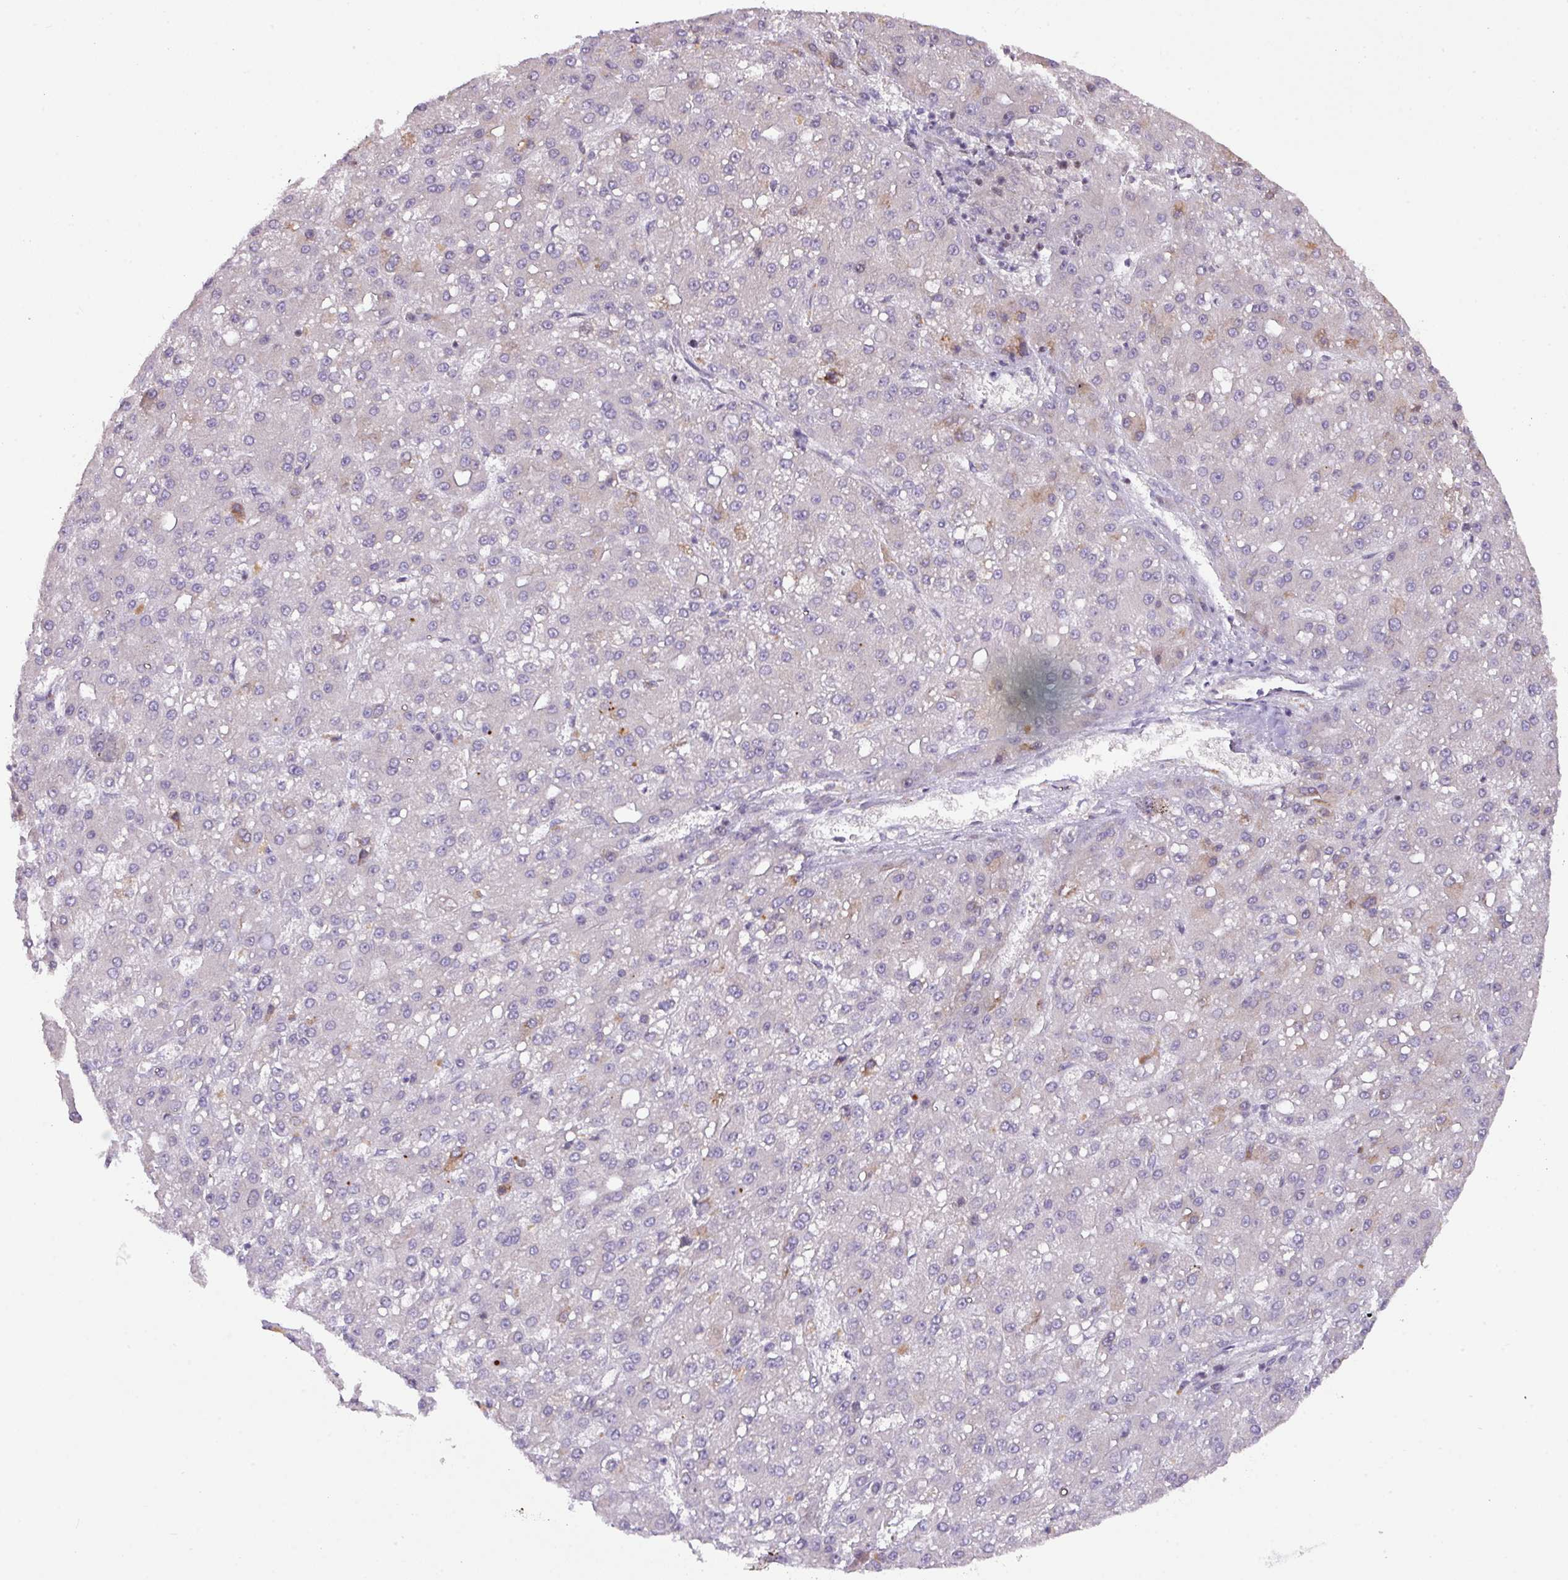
{"staining": {"intensity": "negative", "quantity": "none", "location": "none"}, "tissue": "liver cancer", "cell_type": "Tumor cells", "image_type": "cancer", "snomed": [{"axis": "morphology", "description": "Carcinoma, Hepatocellular, NOS"}, {"axis": "topography", "description": "Liver"}], "caption": "DAB (3,3'-diaminobenzidine) immunohistochemical staining of human liver cancer (hepatocellular carcinoma) displays no significant positivity in tumor cells. (DAB IHC, high magnification).", "gene": "ZNF394", "patient": {"sex": "male", "age": 67}}